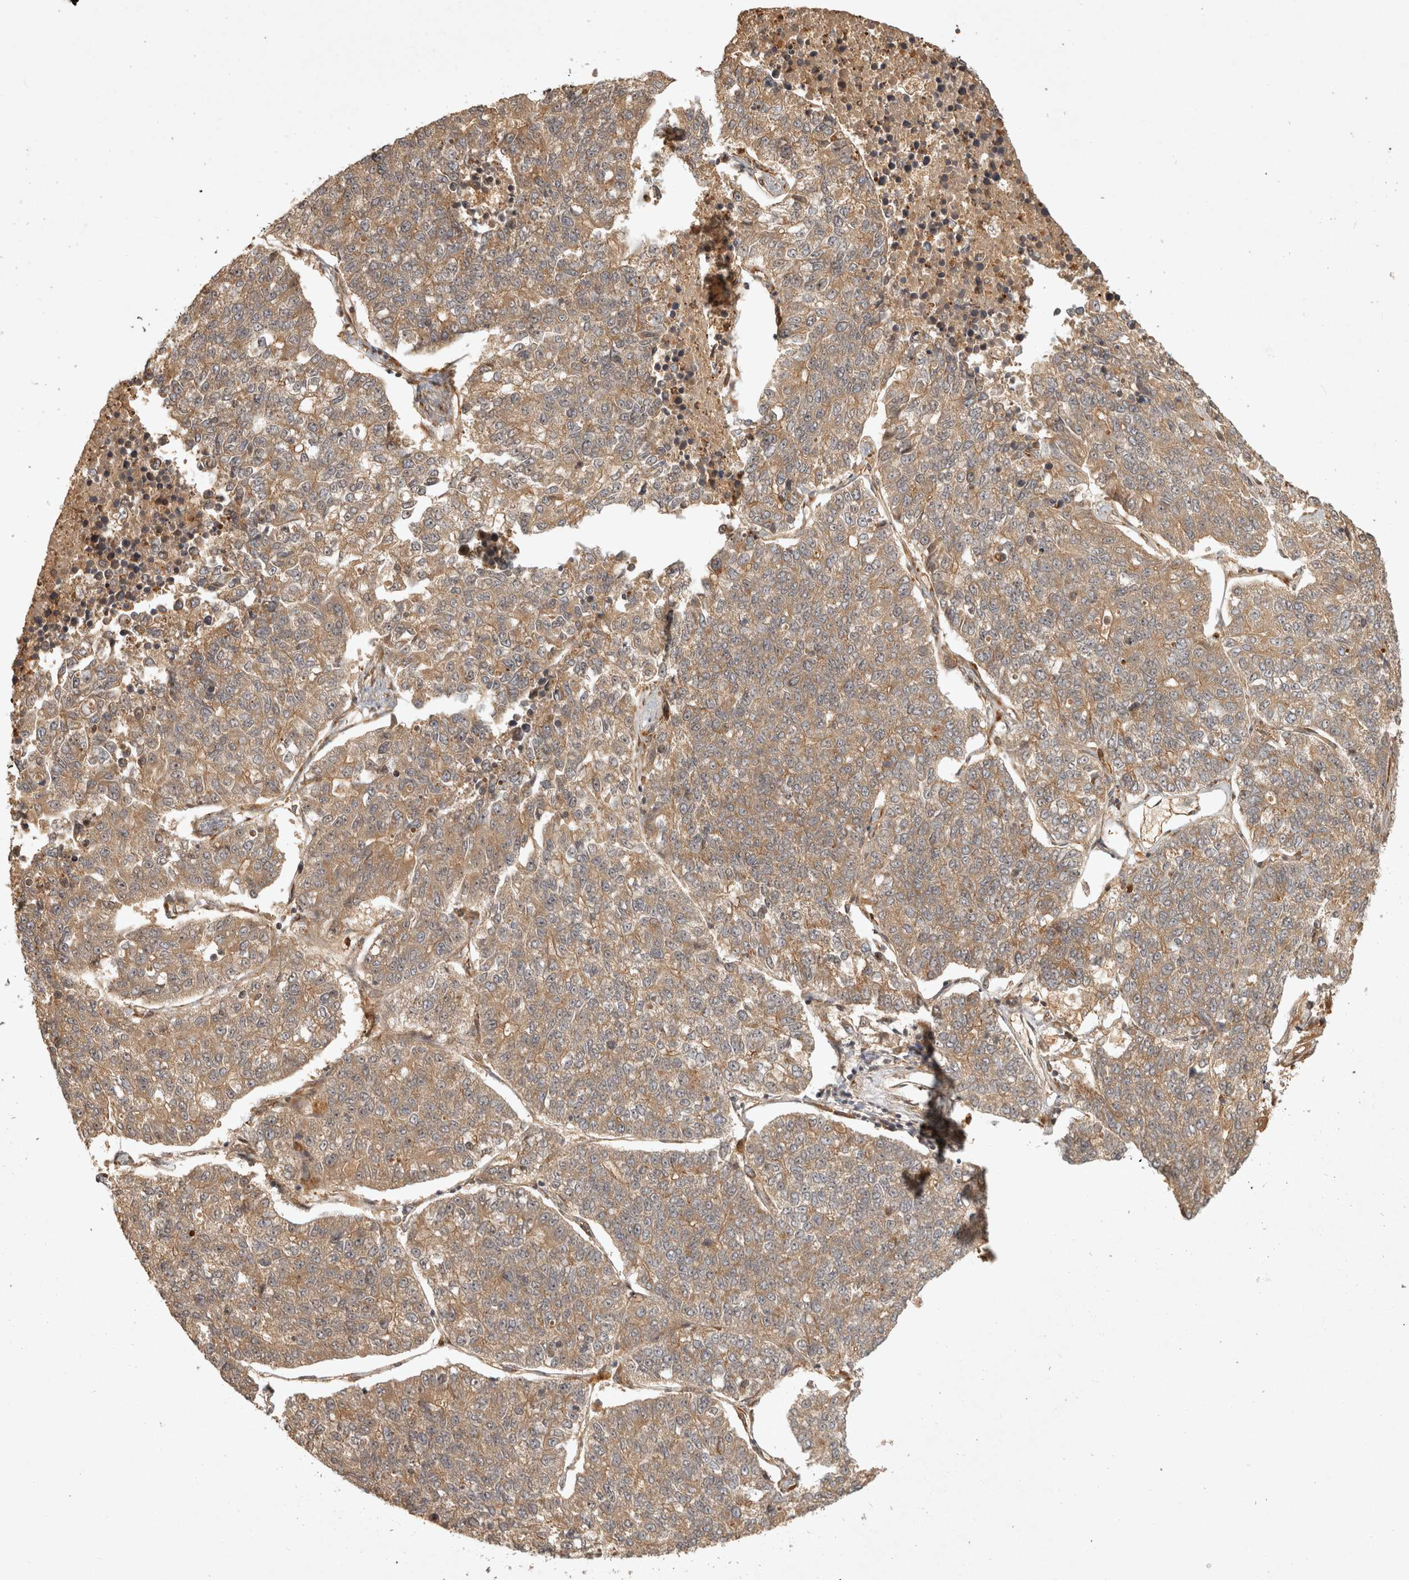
{"staining": {"intensity": "weak", "quantity": ">75%", "location": "cytoplasmic/membranous"}, "tissue": "lung cancer", "cell_type": "Tumor cells", "image_type": "cancer", "snomed": [{"axis": "morphology", "description": "Adenocarcinoma, NOS"}, {"axis": "topography", "description": "Lung"}], "caption": "Human lung cancer stained with a brown dye exhibits weak cytoplasmic/membranous positive positivity in approximately >75% of tumor cells.", "gene": "CAMSAP2", "patient": {"sex": "male", "age": 49}}